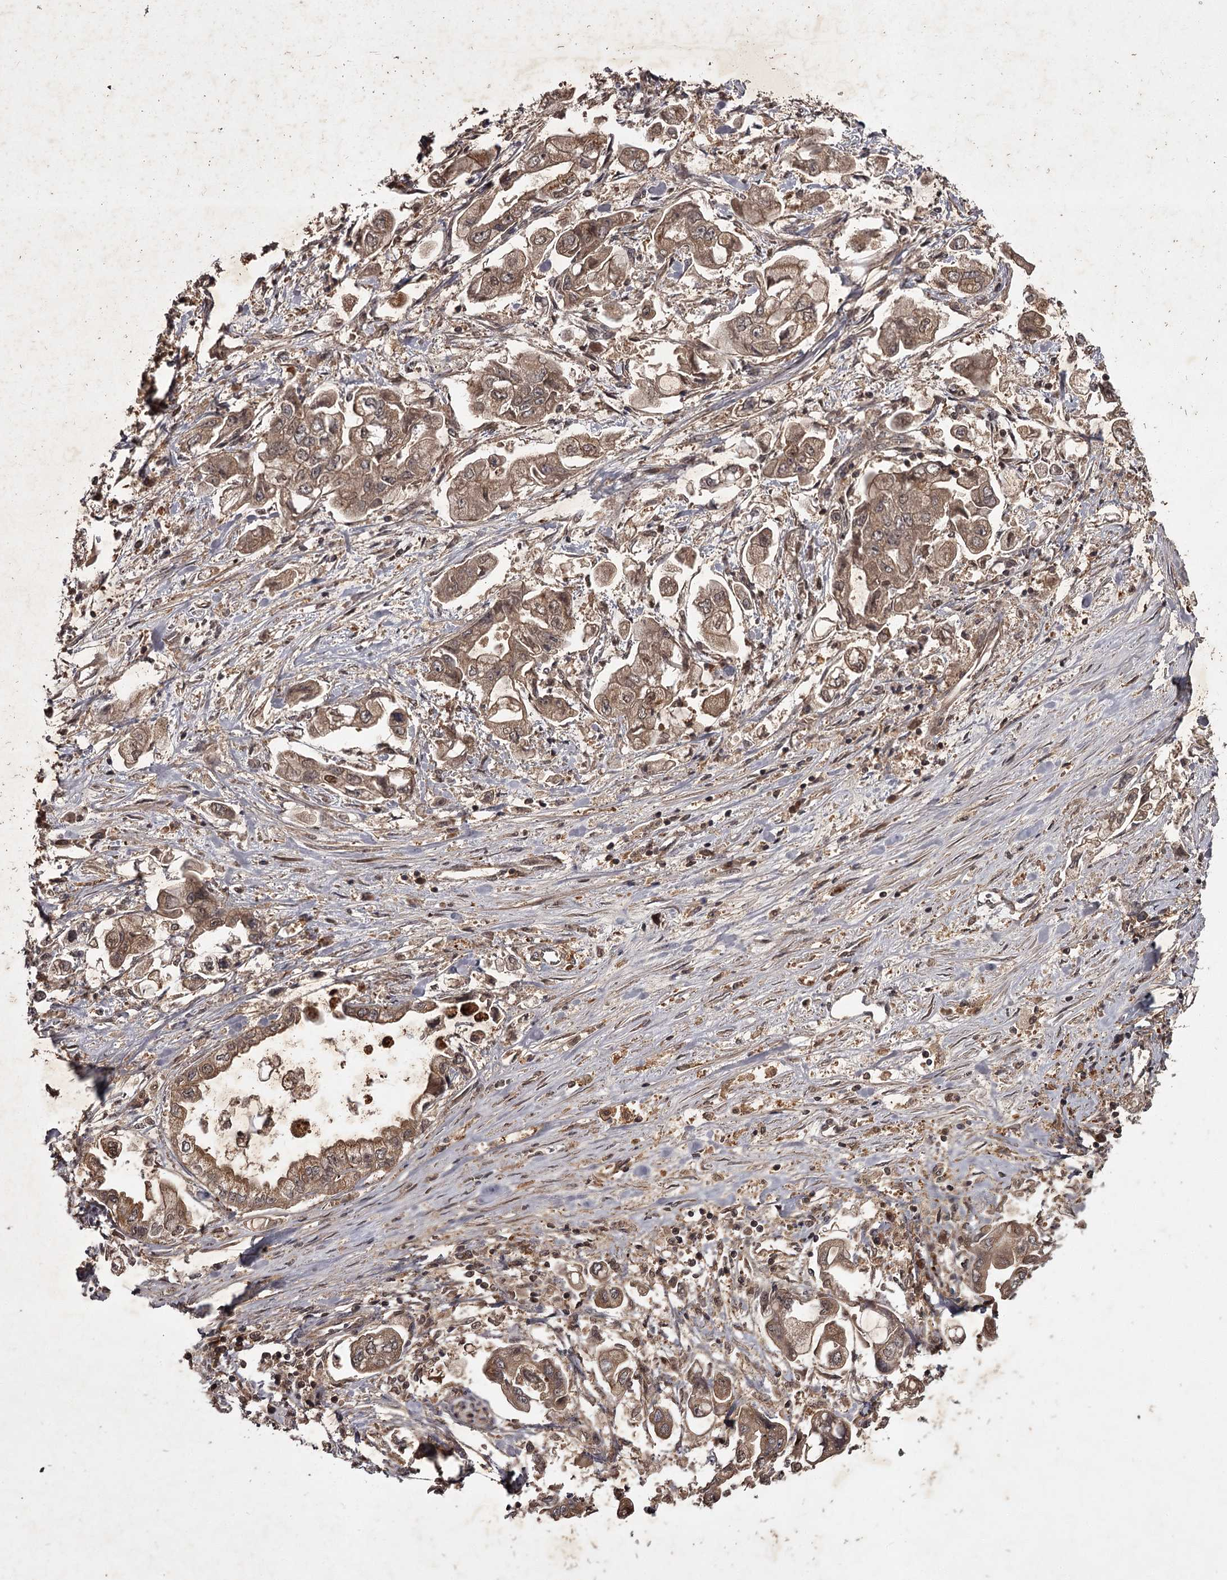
{"staining": {"intensity": "moderate", "quantity": ">75%", "location": "cytoplasmic/membranous"}, "tissue": "stomach cancer", "cell_type": "Tumor cells", "image_type": "cancer", "snomed": [{"axis": "morphology", "description": "Adenocarcinoma, NOS"}, {"axis": "topography", "description": "Stomach"}], "caption": "The immunohistochemical stain shows moderate cytoplasmic/membranous staining in tumor cells of adenocarcinoma (stomach) tissue.", "gene": "TBC1D23", "patient": {"sex": "male", "age": 62}}